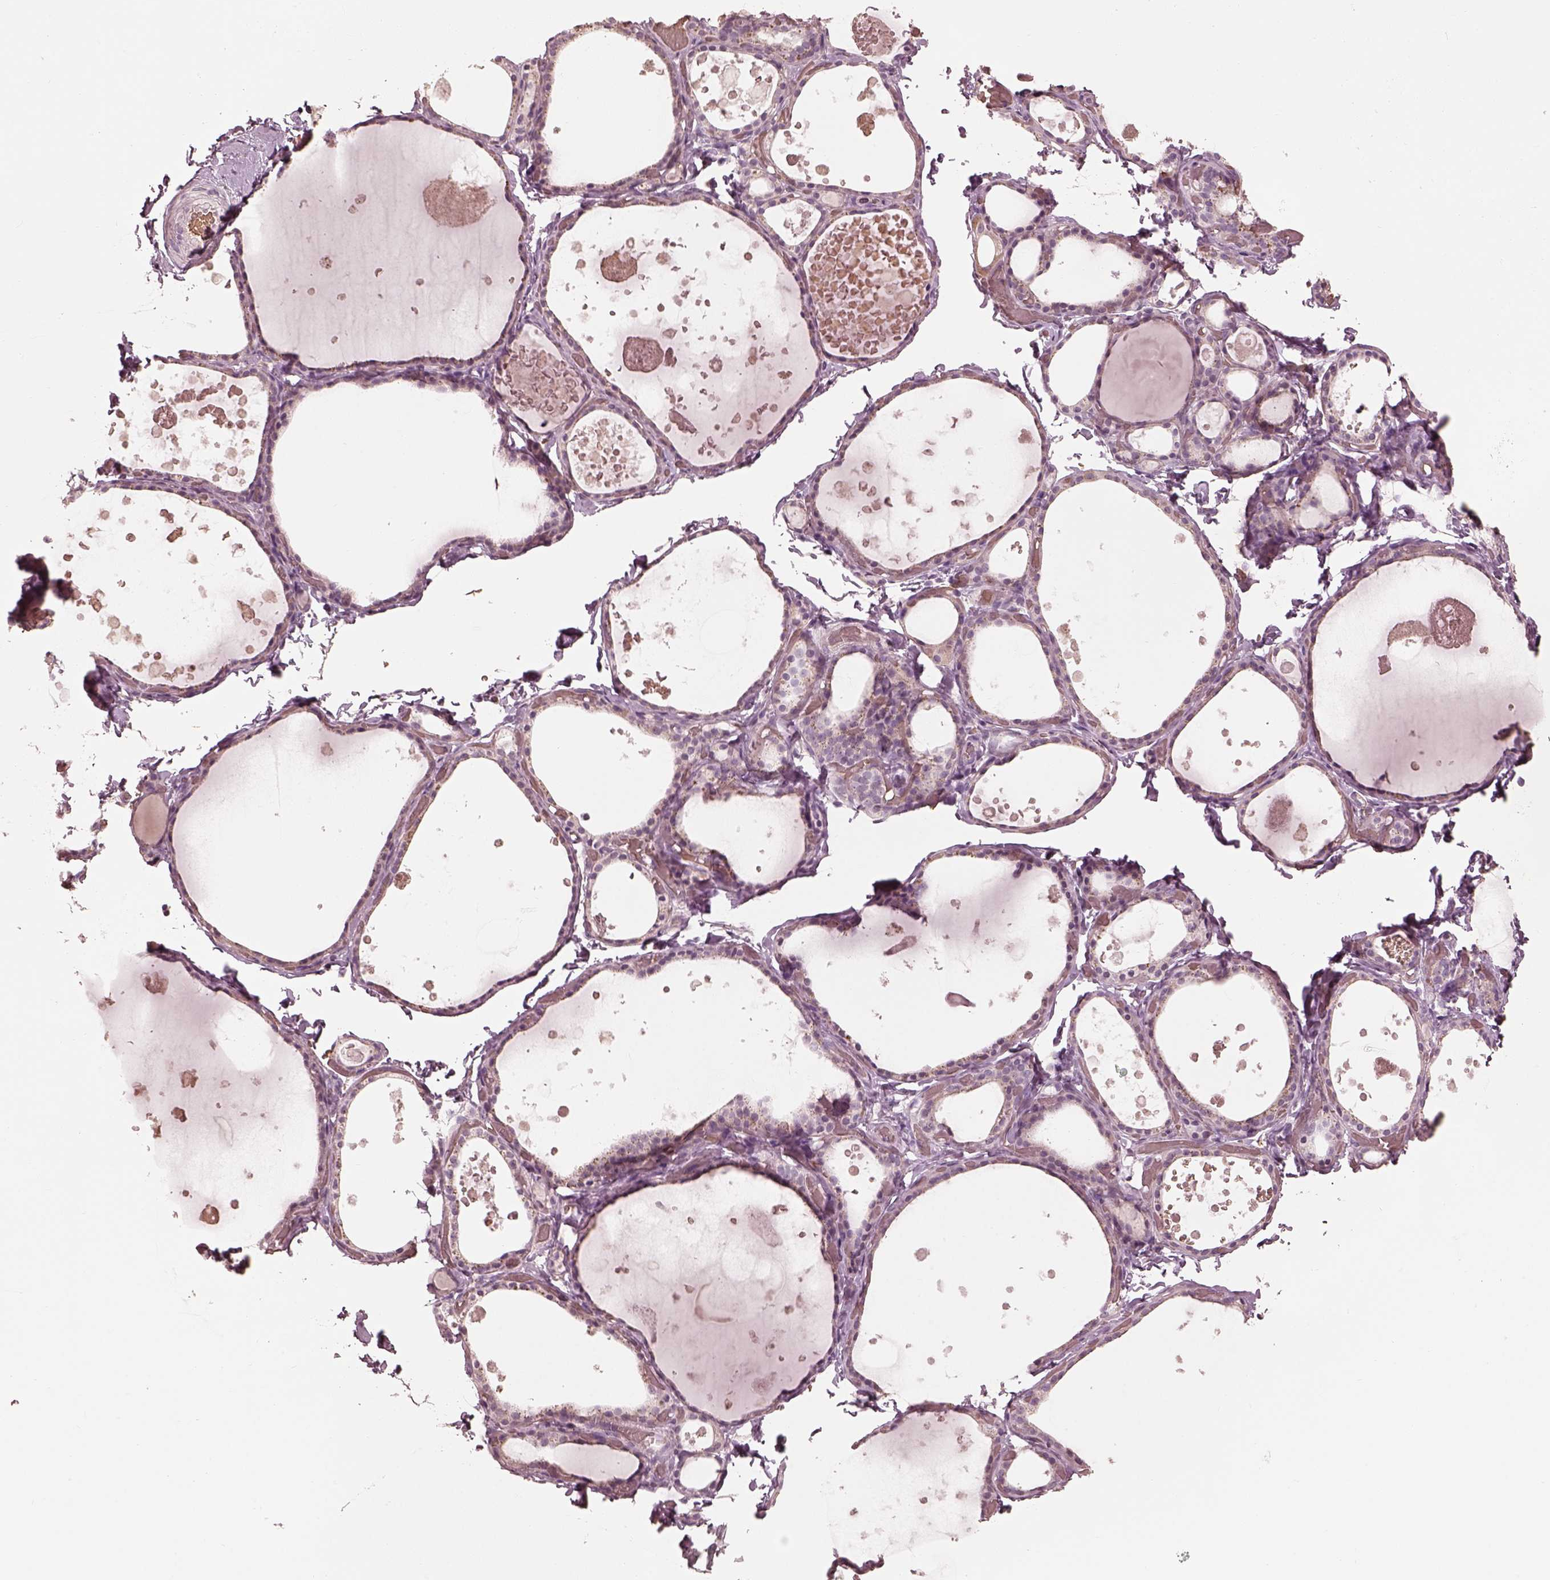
{"staining": {"intensity": "negative", "quantity": "none", "location": "none"}, "tissue": "thyroid gland", "cell_type": "Glandular cells", "image_type": "normal", "snomed": [{"axis": "morphology", "description": "Normal tissue, NOS"}, {"axis": "topography", "description": "Thyroid gland"}], "caption": "Benign thyroid gland was stained to show a protein in brown. There is no significant positivity in glandular cells. (IHC, brightfield microscopy, high magnification).", "gene": "ANKLE1", "patient": {"sex": "female", "age": 56}}